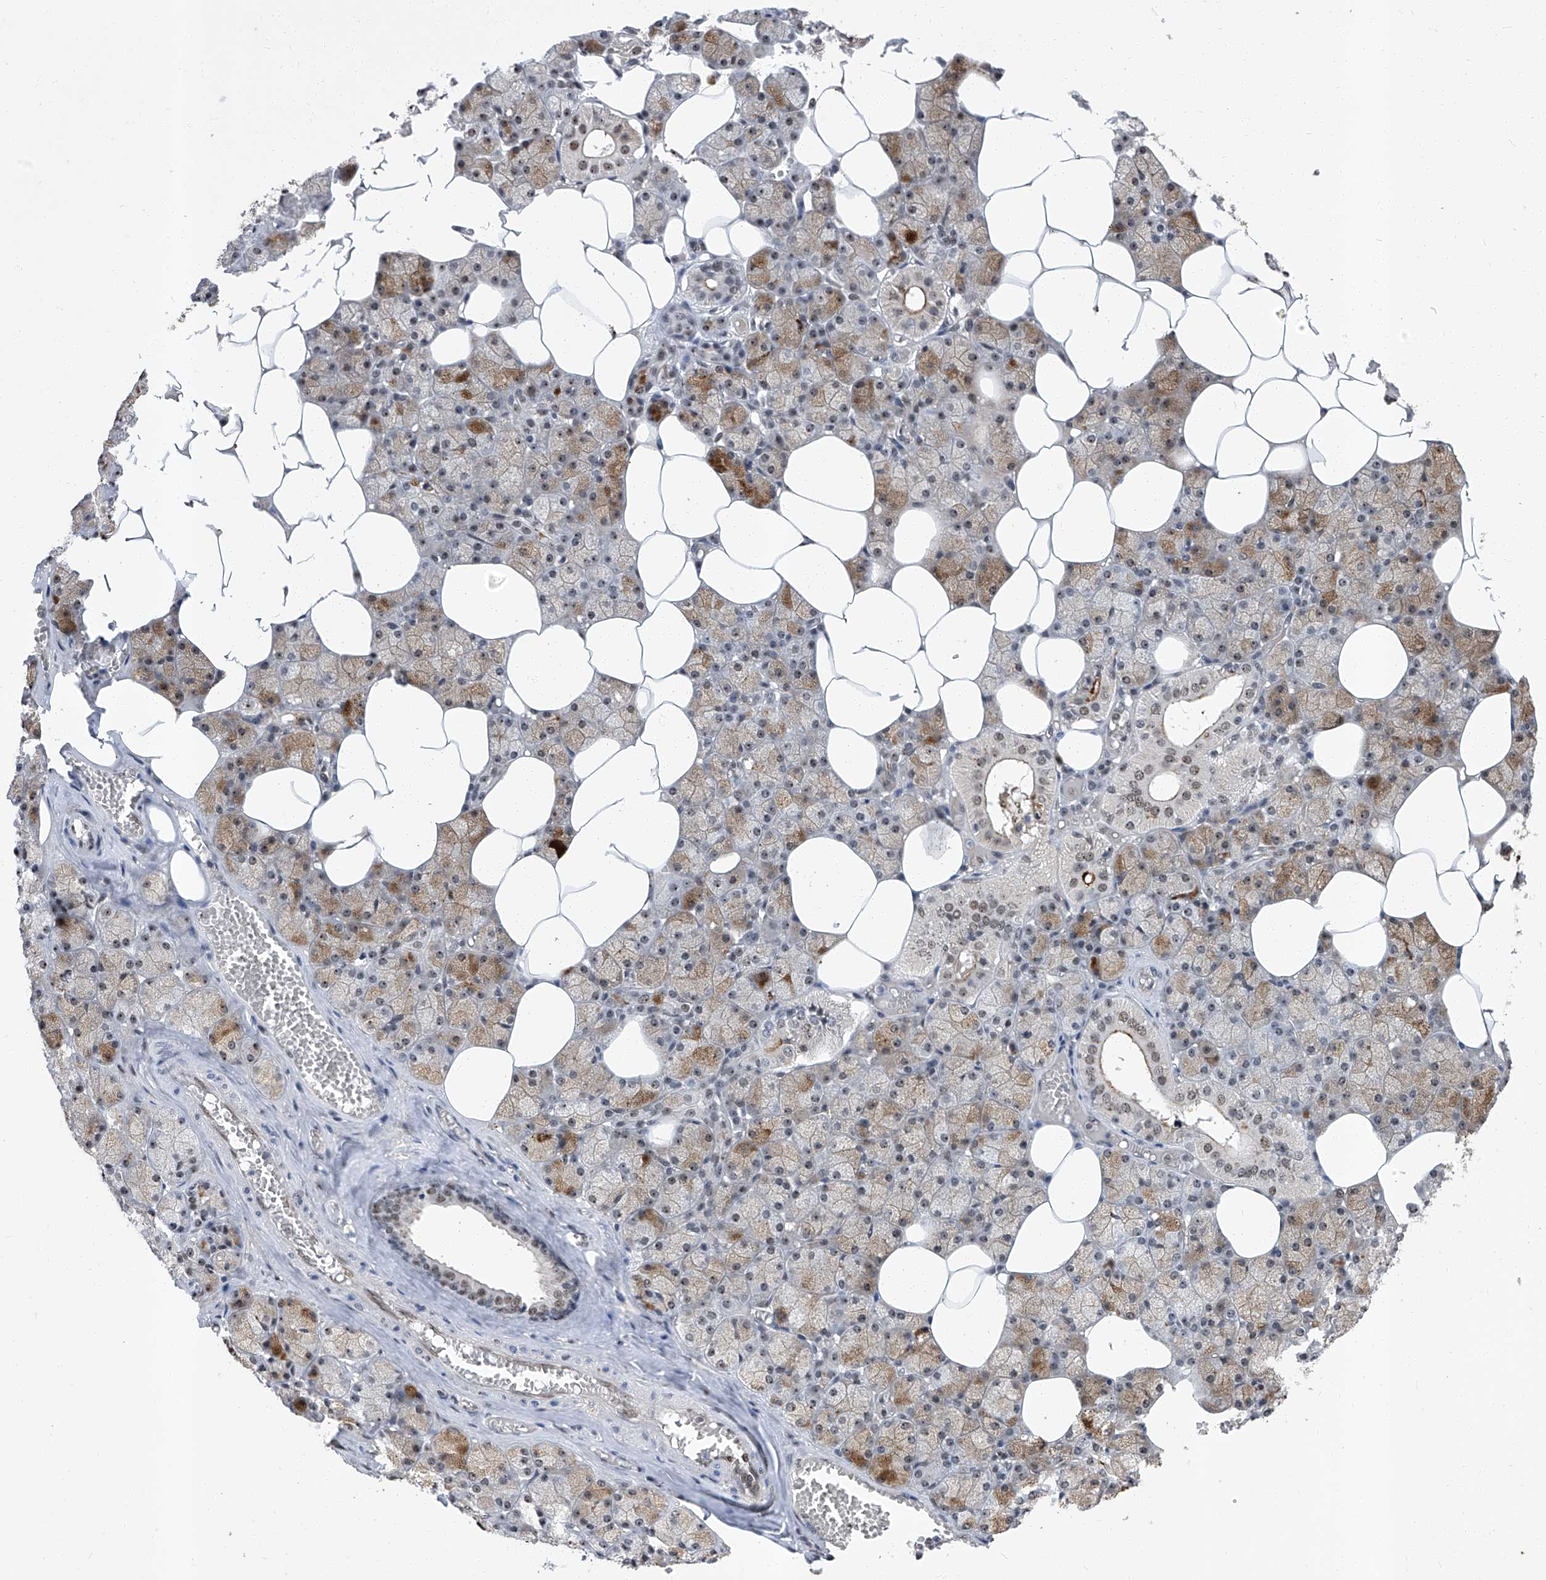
{"staining": {"intensity": "strong", "quantity": "<25%", "location": "cytoplasmic/membranous,nuclear"}, "tissue": "salivary gland", "cell_type": "Glandular cells", "image_type": "normal", "snomed": [{"axis": "morphology", "description": "Normal tissue, NOS"}, {"axis": "topography", "description": "Salivary gland"}], "caption": "Immunohistochemical staining of normal human salivary gland displays strong cytoplasmic/membranous,nuclear protein positivity in about <25% of glandular cells. The staining is performed using DAB (3,3'-diaminobenzidine) brown chromogen to label protein expression. The nuclei are counter-stained blue using hematoxylin.", "gene": "CMTR1", "patient": {"sex": "male", "age": 62}}